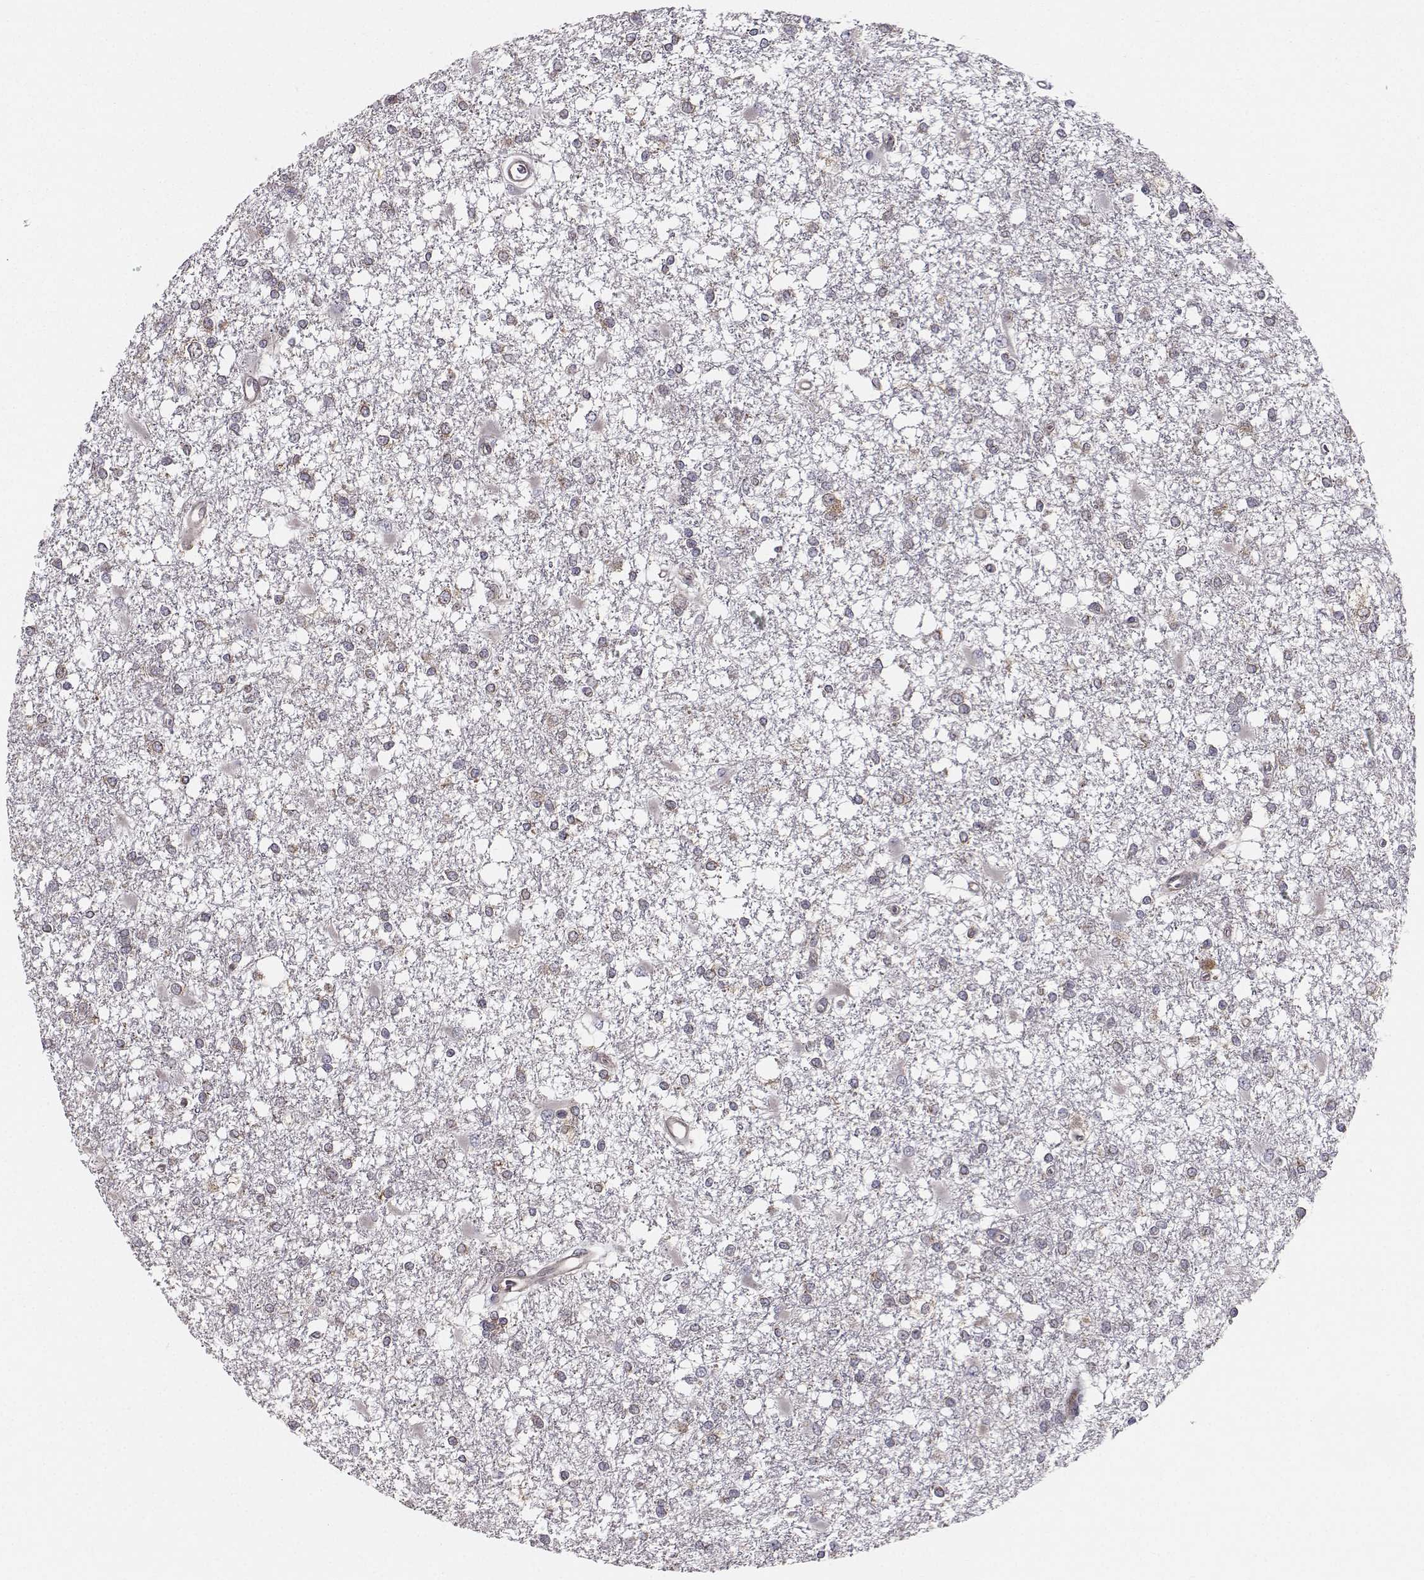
{"staining": {"intensity": "negative", "quantity": "none", "location": "none"}, "tissue": "glioma", "cell_type": "Tumor cells", "image_type": "cancer", "snomed": [{"axis": "morphology", "description": "Glioma, malignant, High grade"}, {"axis": "topography", "description": "Cerebral cortex"}], "caption": "Tumor cells are negative for brown protein staining in glioma.", "gene": "HSP90AB1", "patient": {"sex": "male", "age": 79}}